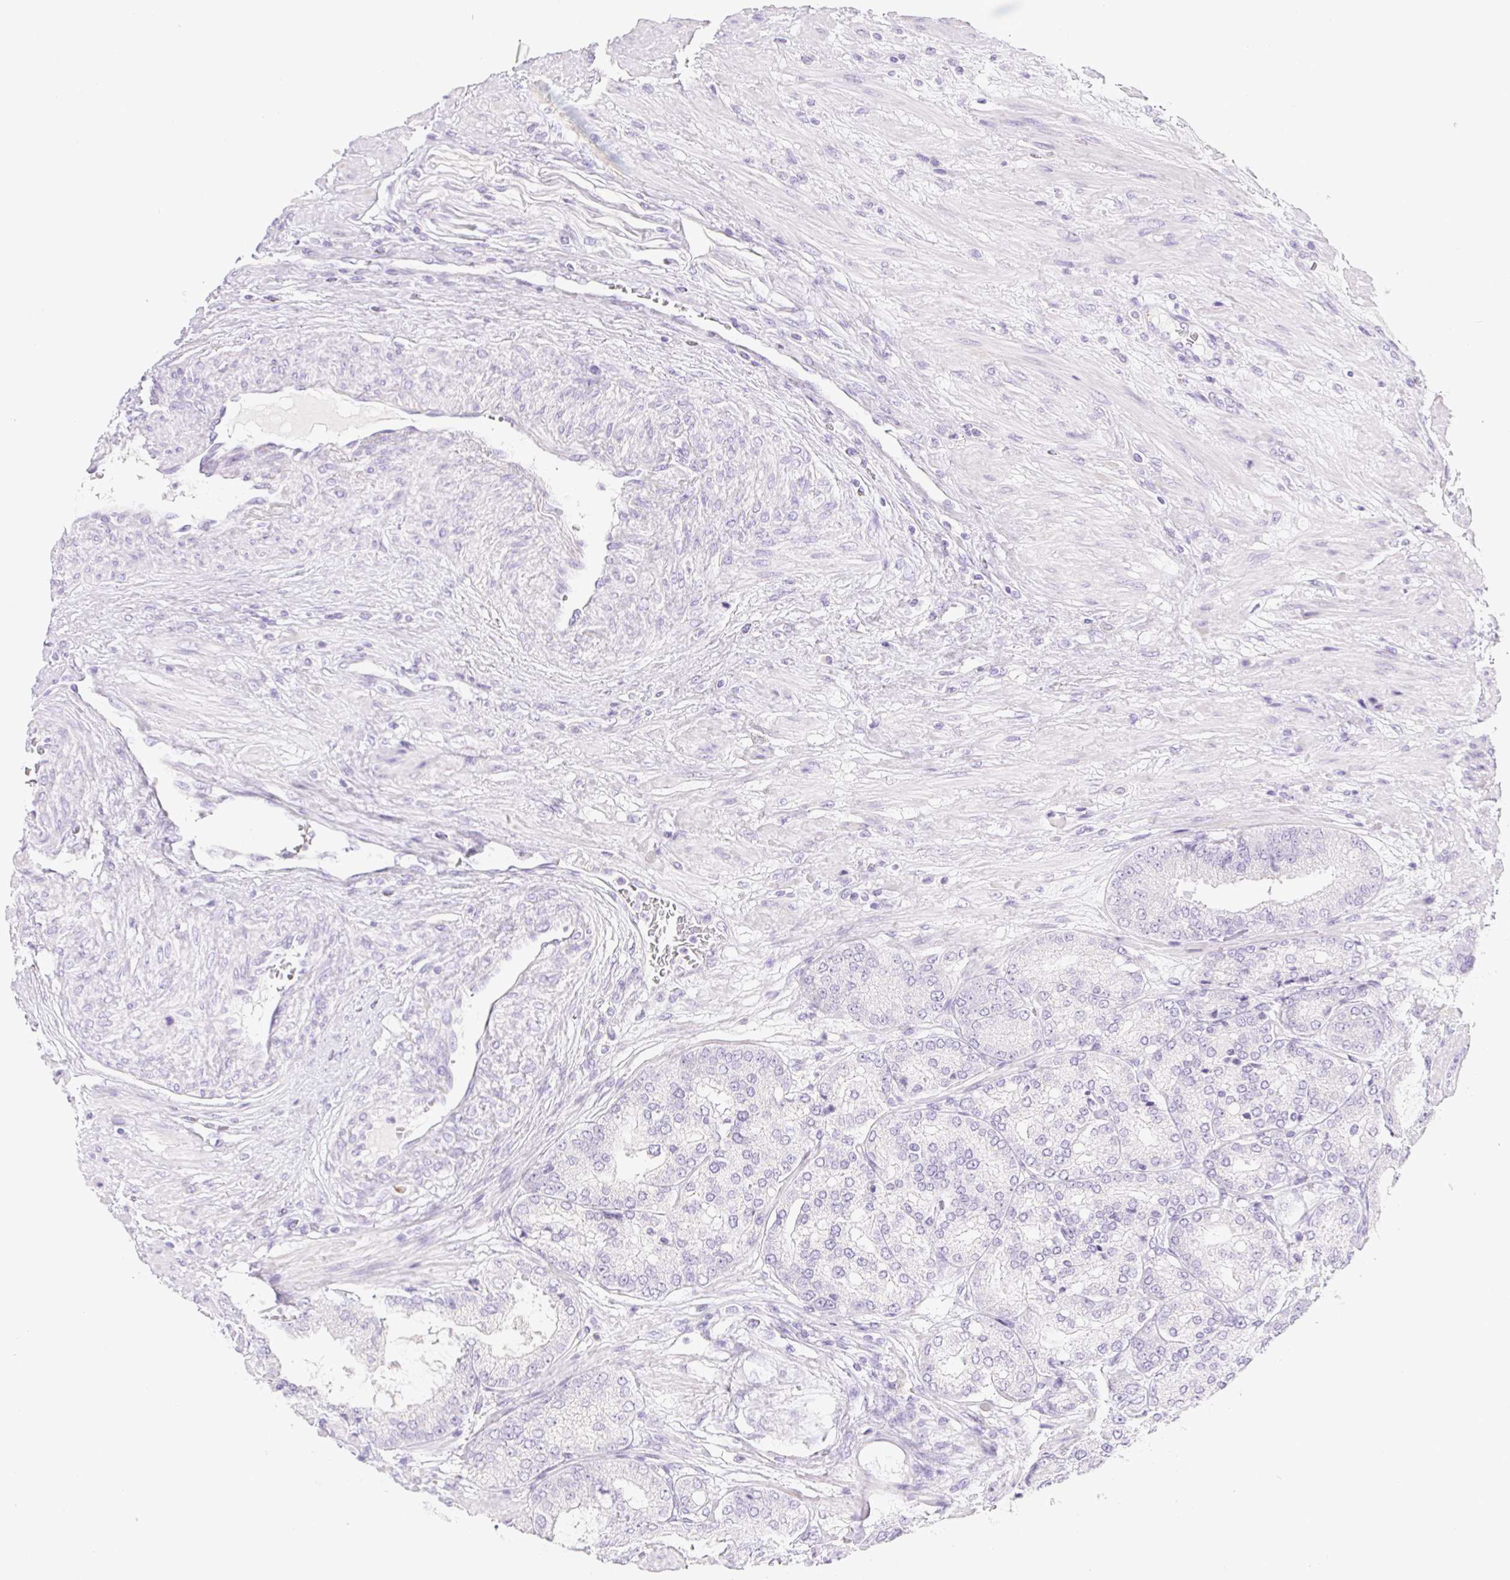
{"staining": {"intensity": "negative", "quantity": "none", "location": "none"}, "tissue": "prostate cancer", "cell_type": "Tumor cells", "image_type": "cancer", "snomed": [{"axis": "morphology", "description": "Adenocarcinoma, High grade"}, {"axis": "topography", "description": "Prostate"}], "caption": "Human adenocarcinoma (high-grade) (prostate) stained for a protein using immunohistochemistry exhibits no expression in tumor cells.", "gene": "PNLIP", "patient": {"sex": "male", "age": 71}}